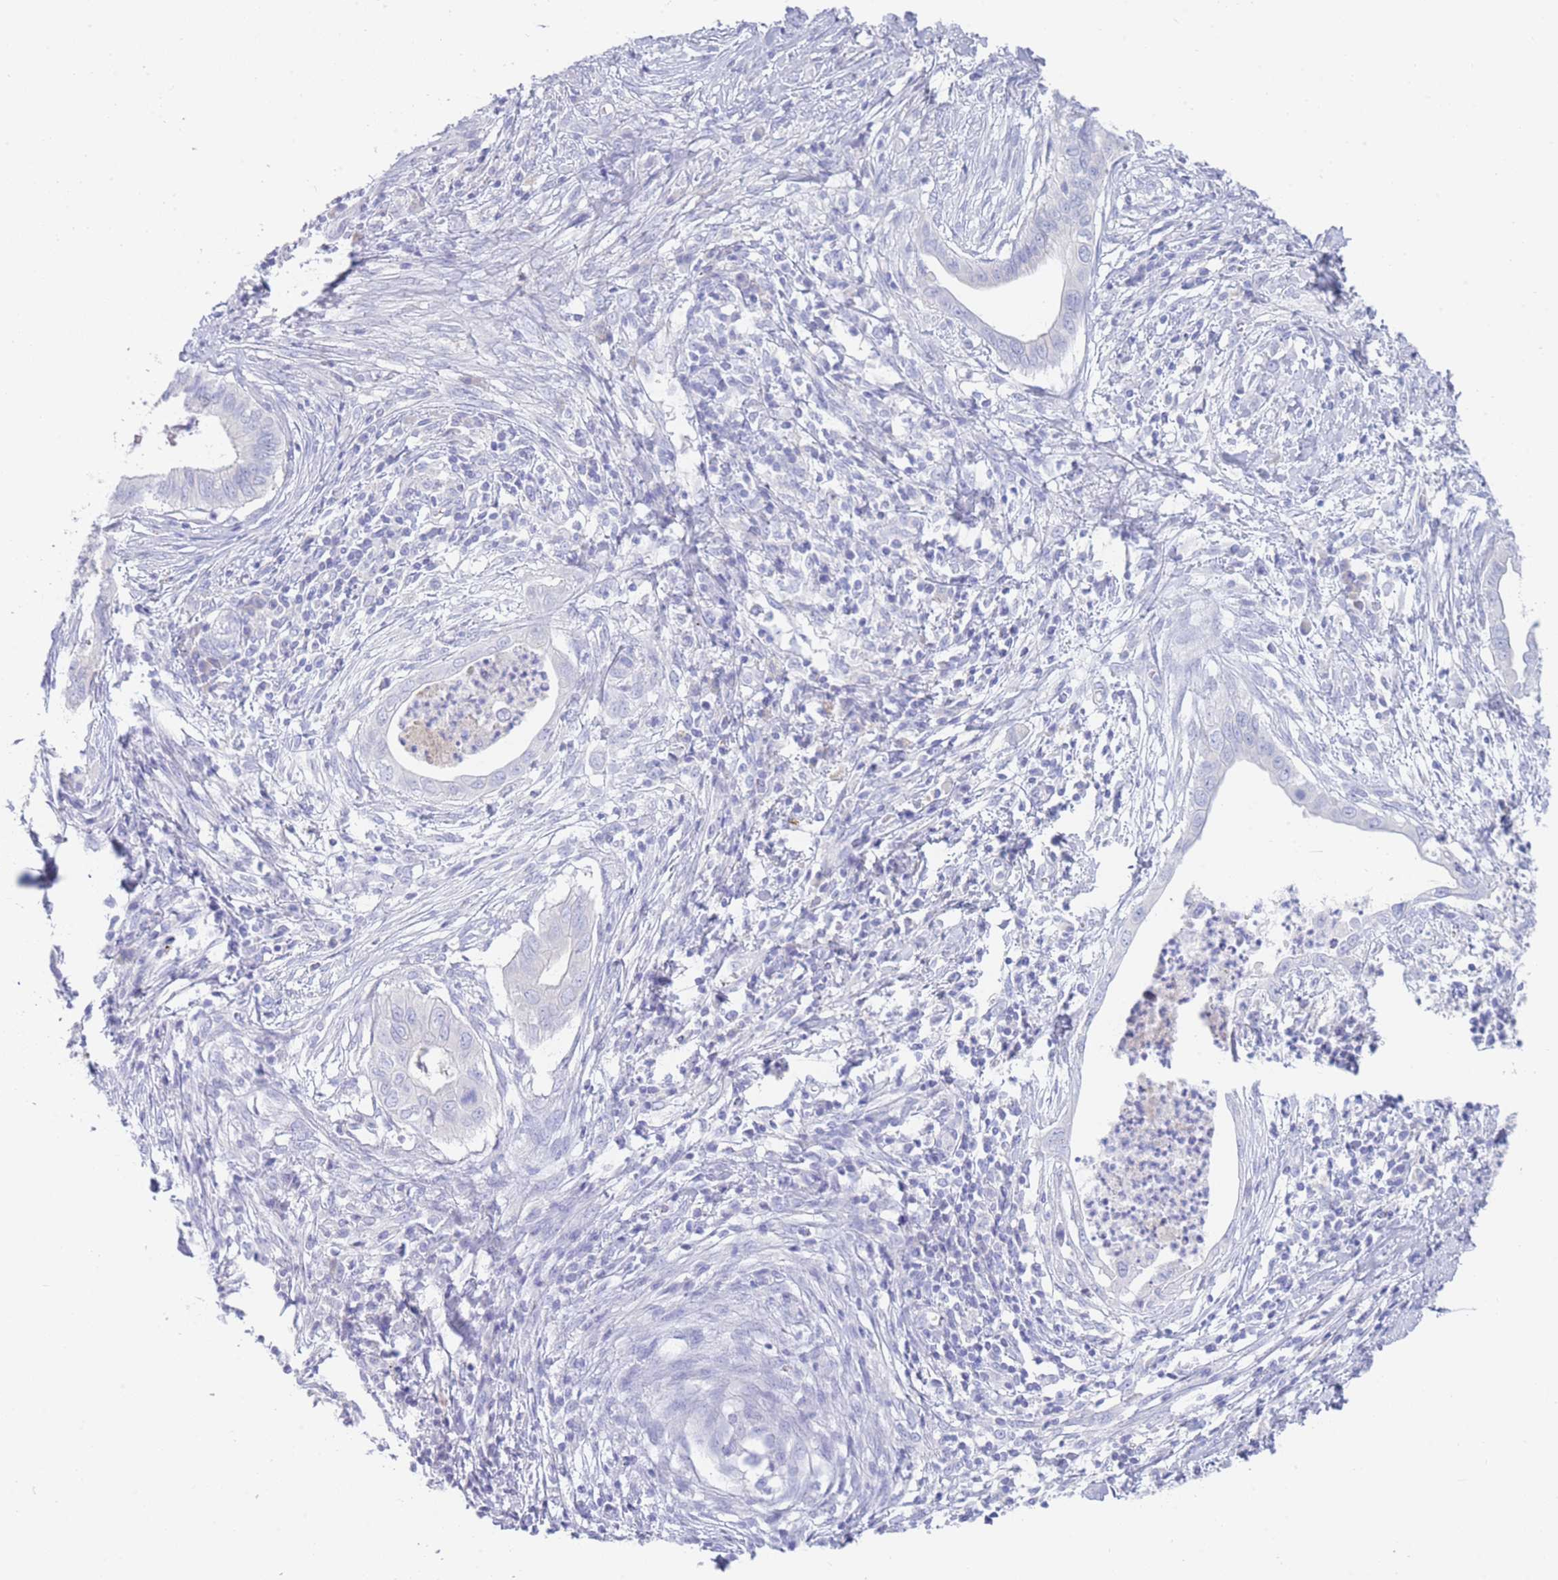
{"staining": {"intensity": "negative", "quantity": "none", "location": "none"}, "tissue": "cervical cancer", "cell_type": "Tumor cells", "image_type": "cancer", "snomed": [{"axis": "morphology", "description": "Adenocarcinoma, NOS"}, {"axis": "topography", "description": "Cervix"}], "caption": "DAB (3,3'-diaminobenzidine) immunohistochemical staining of cervical adenocarcinoma exhibits no significant staining in tumor cells.", "gene": "LRRC37A", "patient": {"sex": "female", "age": 42}}